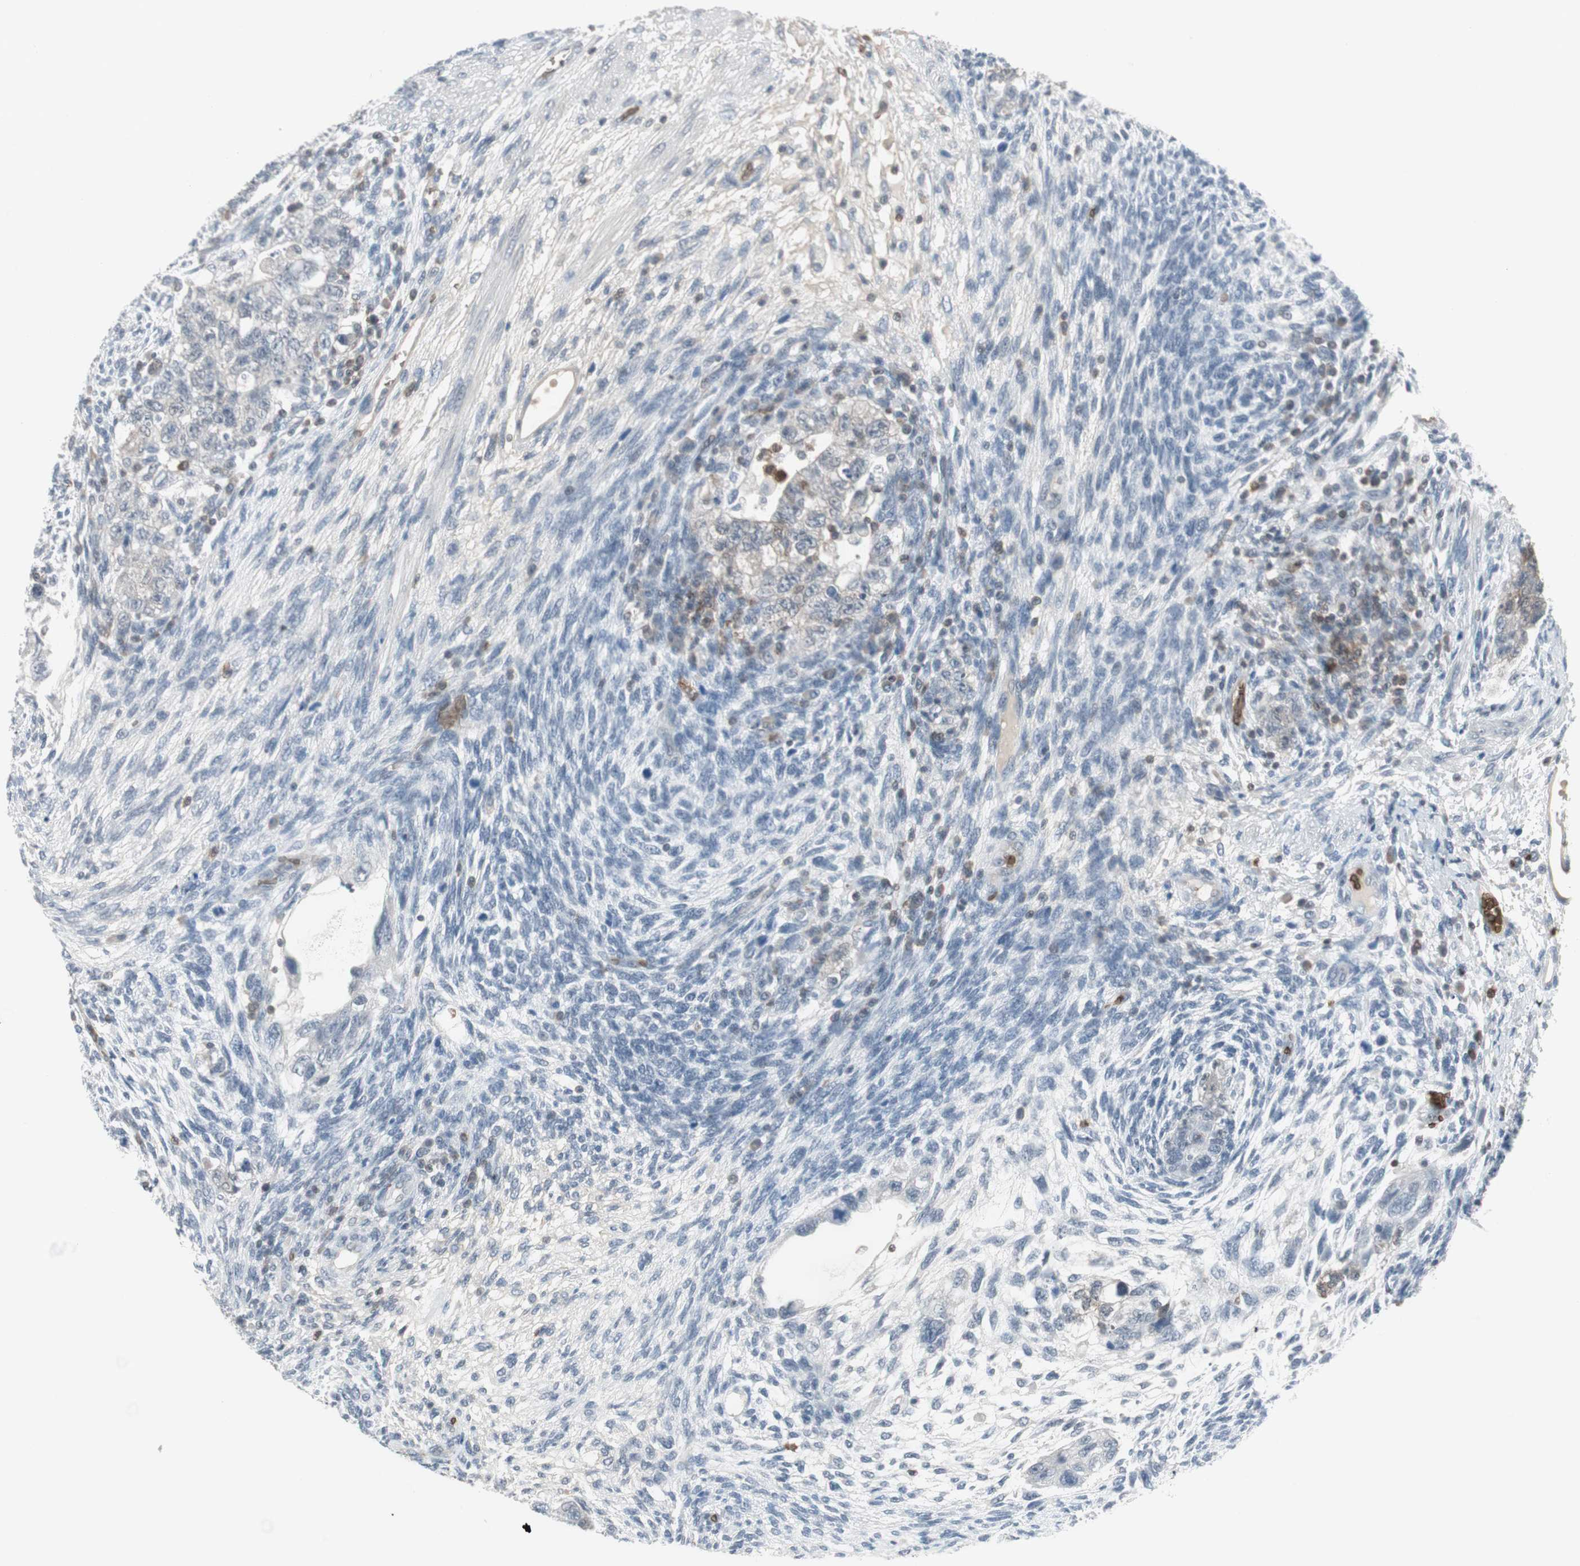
{"staining": {"intensity": "weak", "quantity": "<25%", "location": "cytoplasmic/membranous"}, "tissue": "testis cancer", "cell_type": "Tumor cells", "image_type": "cancer", "snomed": [{"axis": "morphology", "description": "Normal tissue, NOS"}, {"axis": "morphology", "description": "Carcinoma, Embryonal, NOS"}, {"axis": "topography", "description": "Testis"}], "caption": "Tumor cells show no significant staining in testis embryonal carcinoma.", "gene": "MAP4K1", "patient": {"sex": "male", "age": 36}}